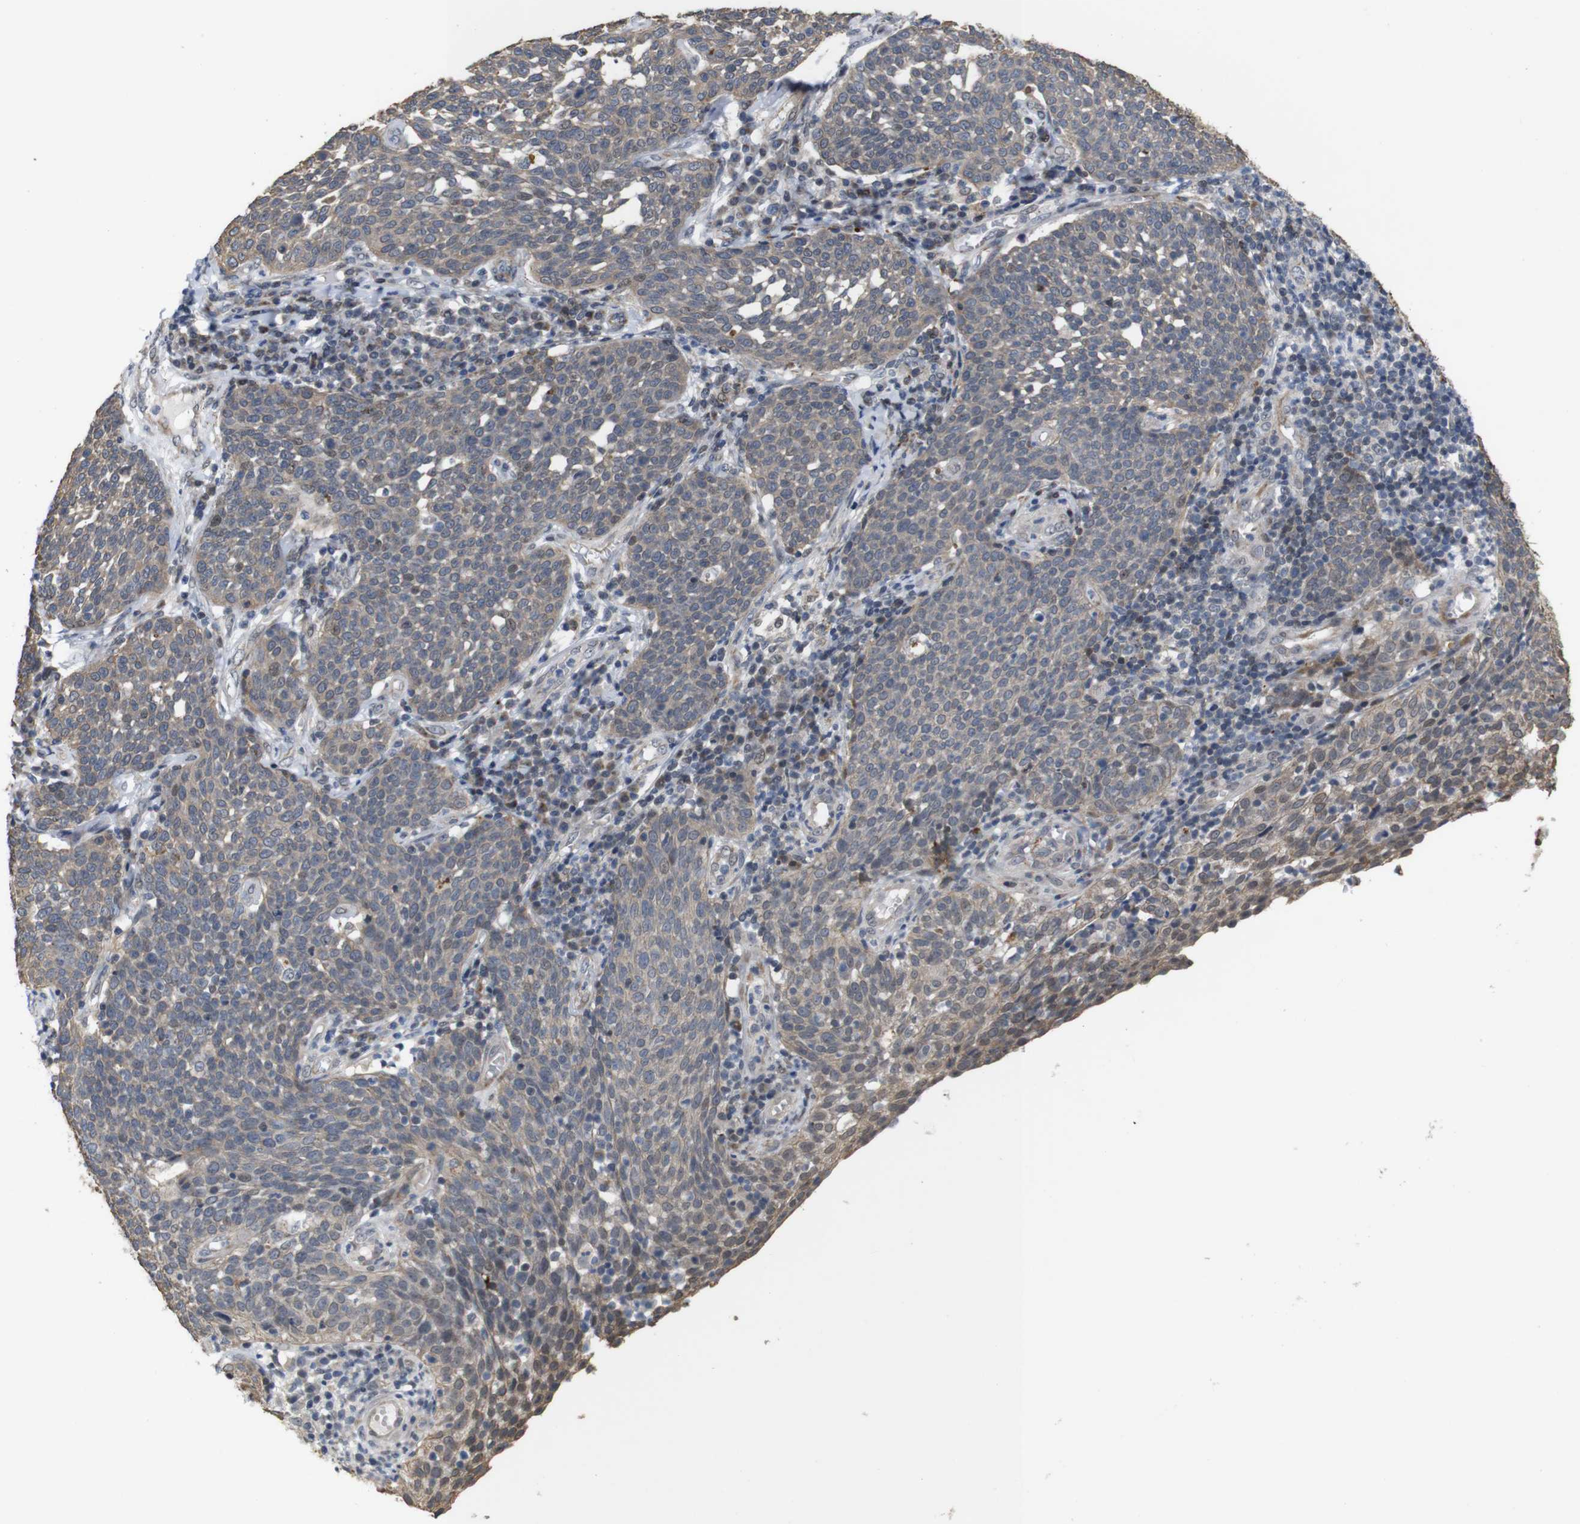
{"staining": {"intensity": "weak", "quantity": ">75%", "location": "cytoplasmic/membranous"}, "tissue": "cervical cancer", "cell_type": "Tumor cells", "image_type": "cancer", "snomed": [{"axis": "morphology", "description": "Squamous cell carcinoma, NOS"}, {"axis": "topography", "description": "Cervix"}], "caption": "Cervical cancer (squamous cell carcinoma) stained for a protein (brown) demonstrates weak cytoplasmic/membranous positive positivity in about >75% of tumor cells.", "gene": "ATP7B", "patient": {"sex": "female", "age": 34}}